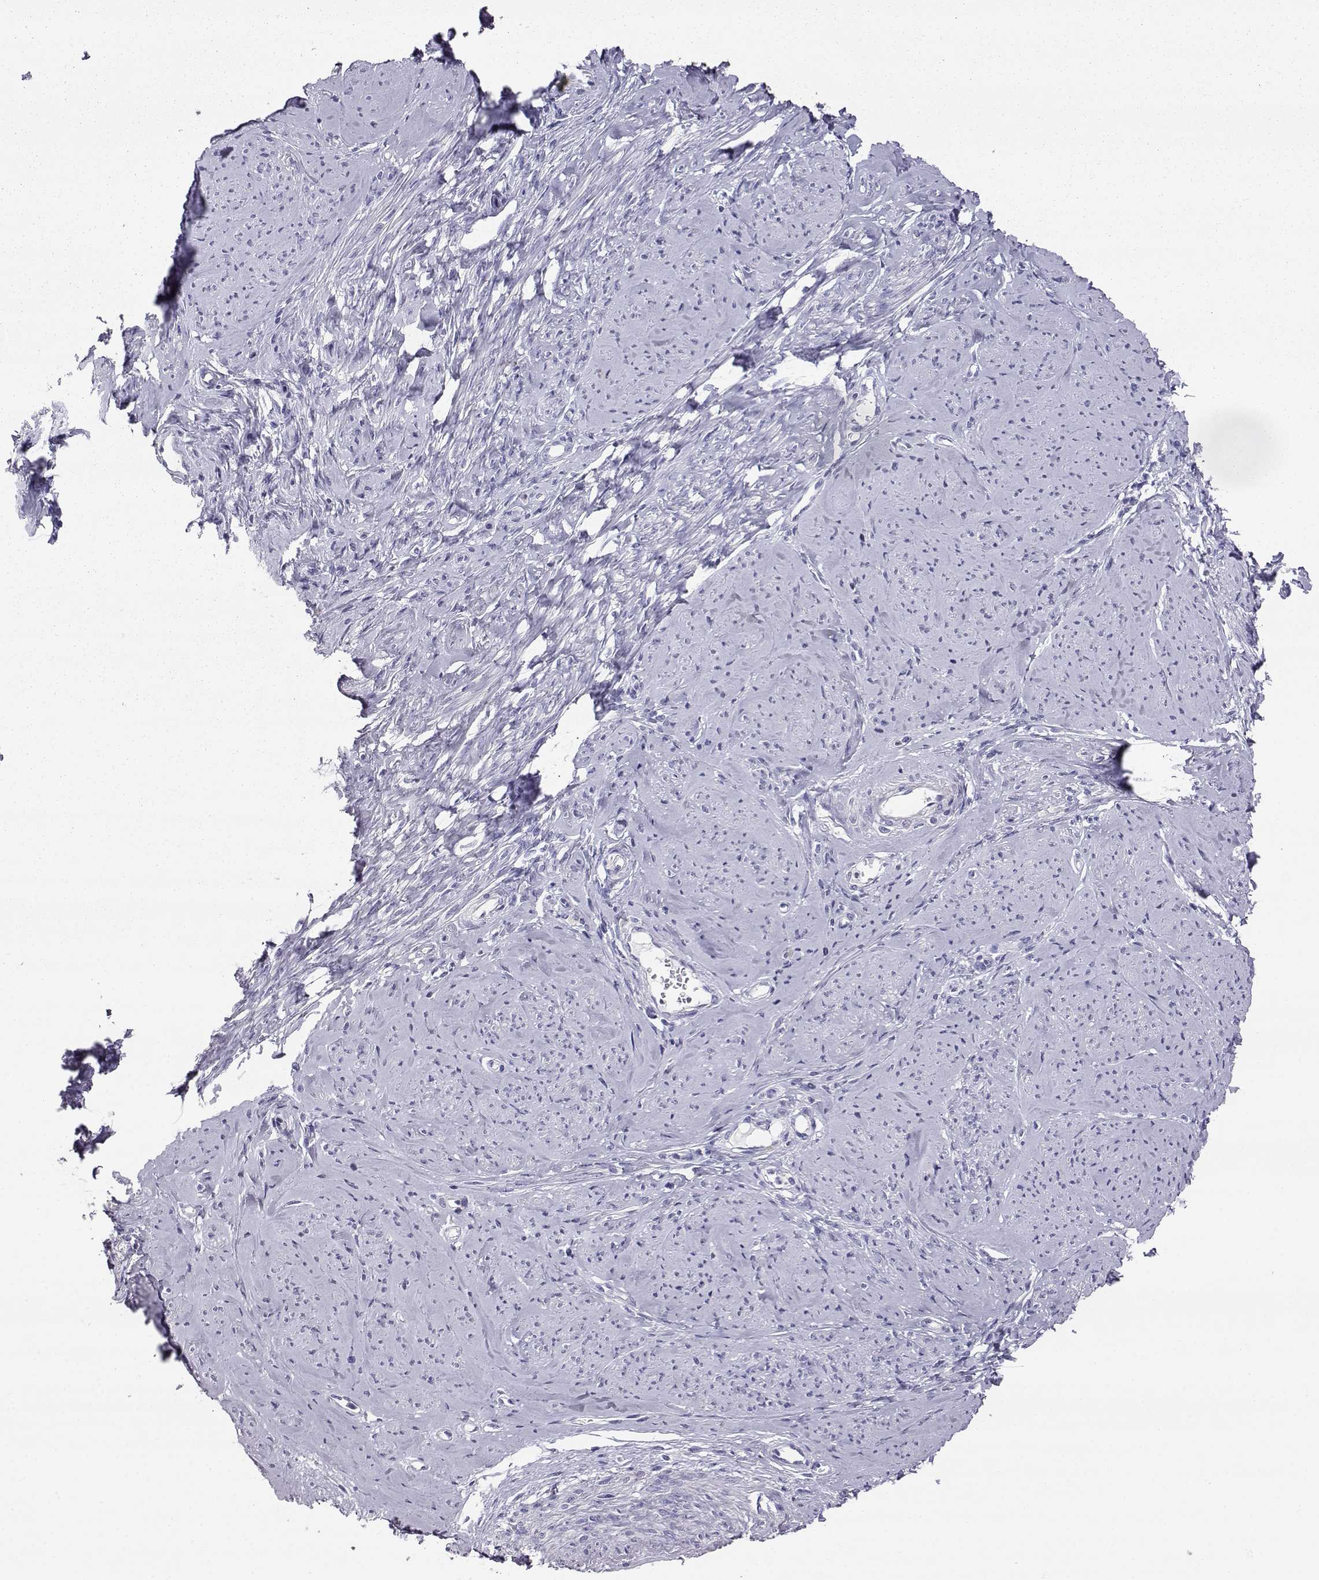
{"staining": {"intensity": "negative", "quantity": "none", "location": "none"}, "tissue": "smooth muscle", "cell_type": "Smooth muscle cells", "image_type": "normal", "snomed": [{"axis": "morphology", "description": "Normal tissue, NOS"}, {"axis": "topography", "description": "Smooth muscle"}], "caption": "Smooth muscle stained for a protein using immunohistochemistry displays no staining smooth muscle cells.", "gene": "AKR1B1", "patient": {"sex": "female", "age": 48}}